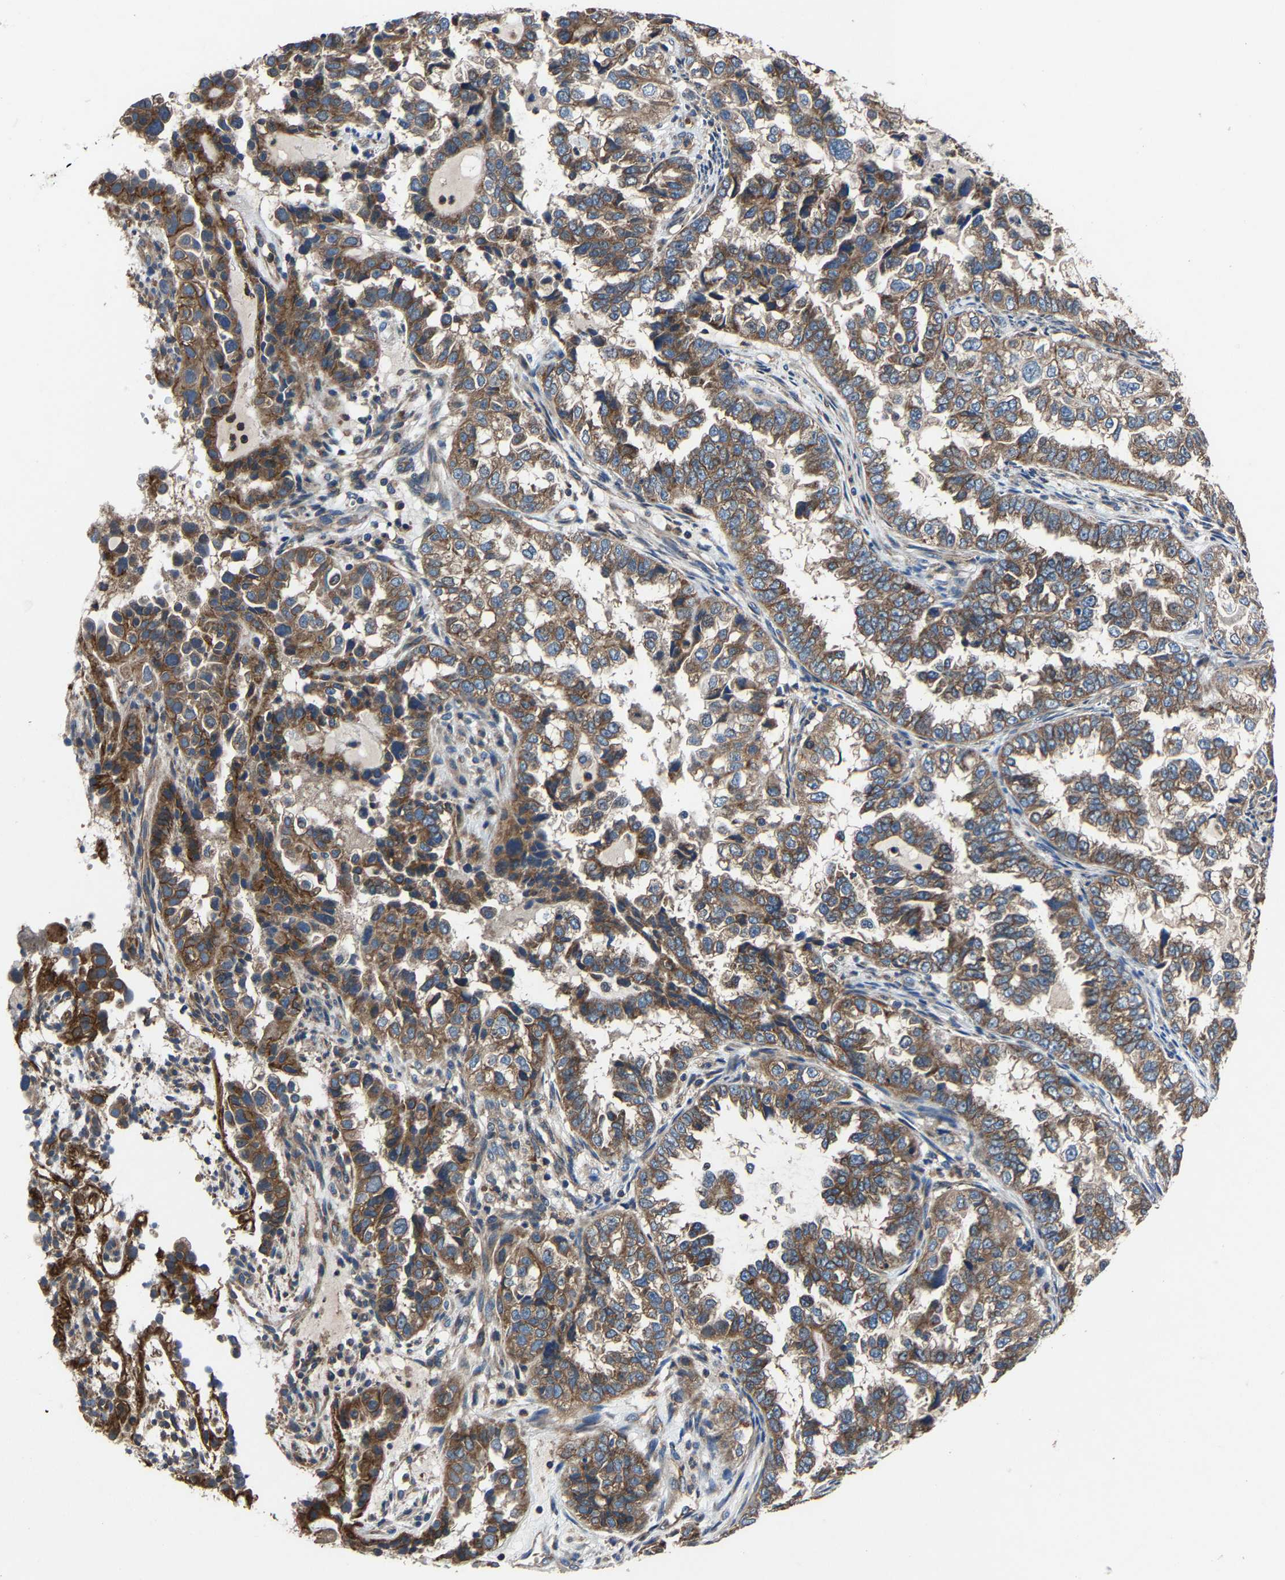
{"staining": {"intensity": "moderate", "quantity": ">75%", "location": "cytoplasmic/membranous"}, "tissue": "endometrial cancer", "cell_type": "Tumor cells", "image_type": "cancer", "snomed": [{"axis": "morphology", "description": "Adenocarcinoma, NOS"}, {"axis": "topography", "description": "Endometrium"}], "caption": "Human endometrial cancer stained with a brown dye displays moderate cytoplasmic/membranous positive expression in about >75% of tumor cells.", "gene": "KIAA1958", "patient": {"sex": "female", "age": 85}}